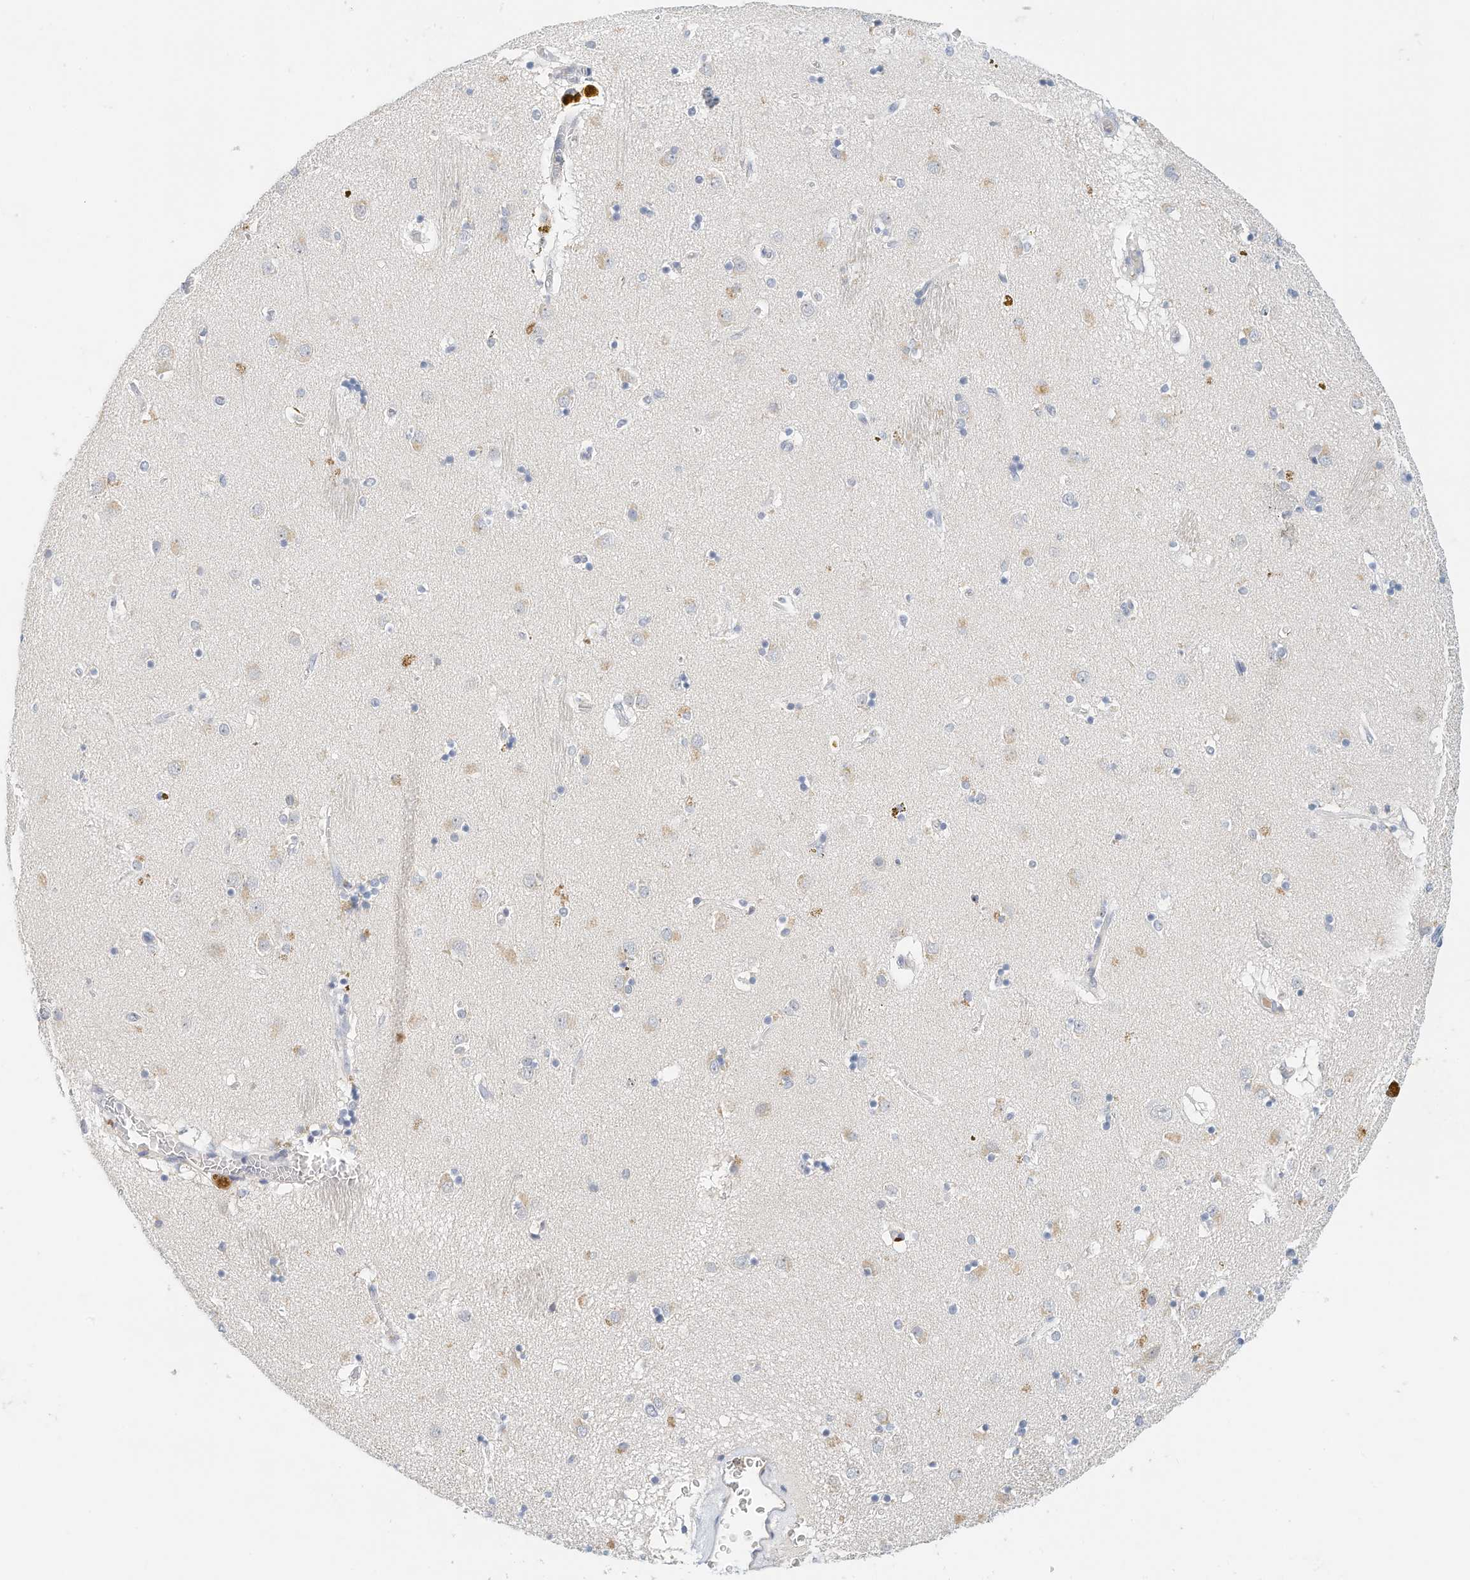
{"staining": {"intensity": "weak", "quantity": "<25%", "location": "cytoplasmic/membranous"}, "tissue": "caudate", "cell_type": "Glial cells", "image_type": "normal", "snomed": [{"axis": "morphology", "description": "Normal tissue, NOS"}, {"axis": "topography", "description": "Lateral ventricle wall"}], "caption": "This is a photomicrograph of IHC staining of unremarkable caudate, which shows no expression in glial cells.", "gene": "ARHGAP28", "patient": {"sex": "male", "age": 70}}